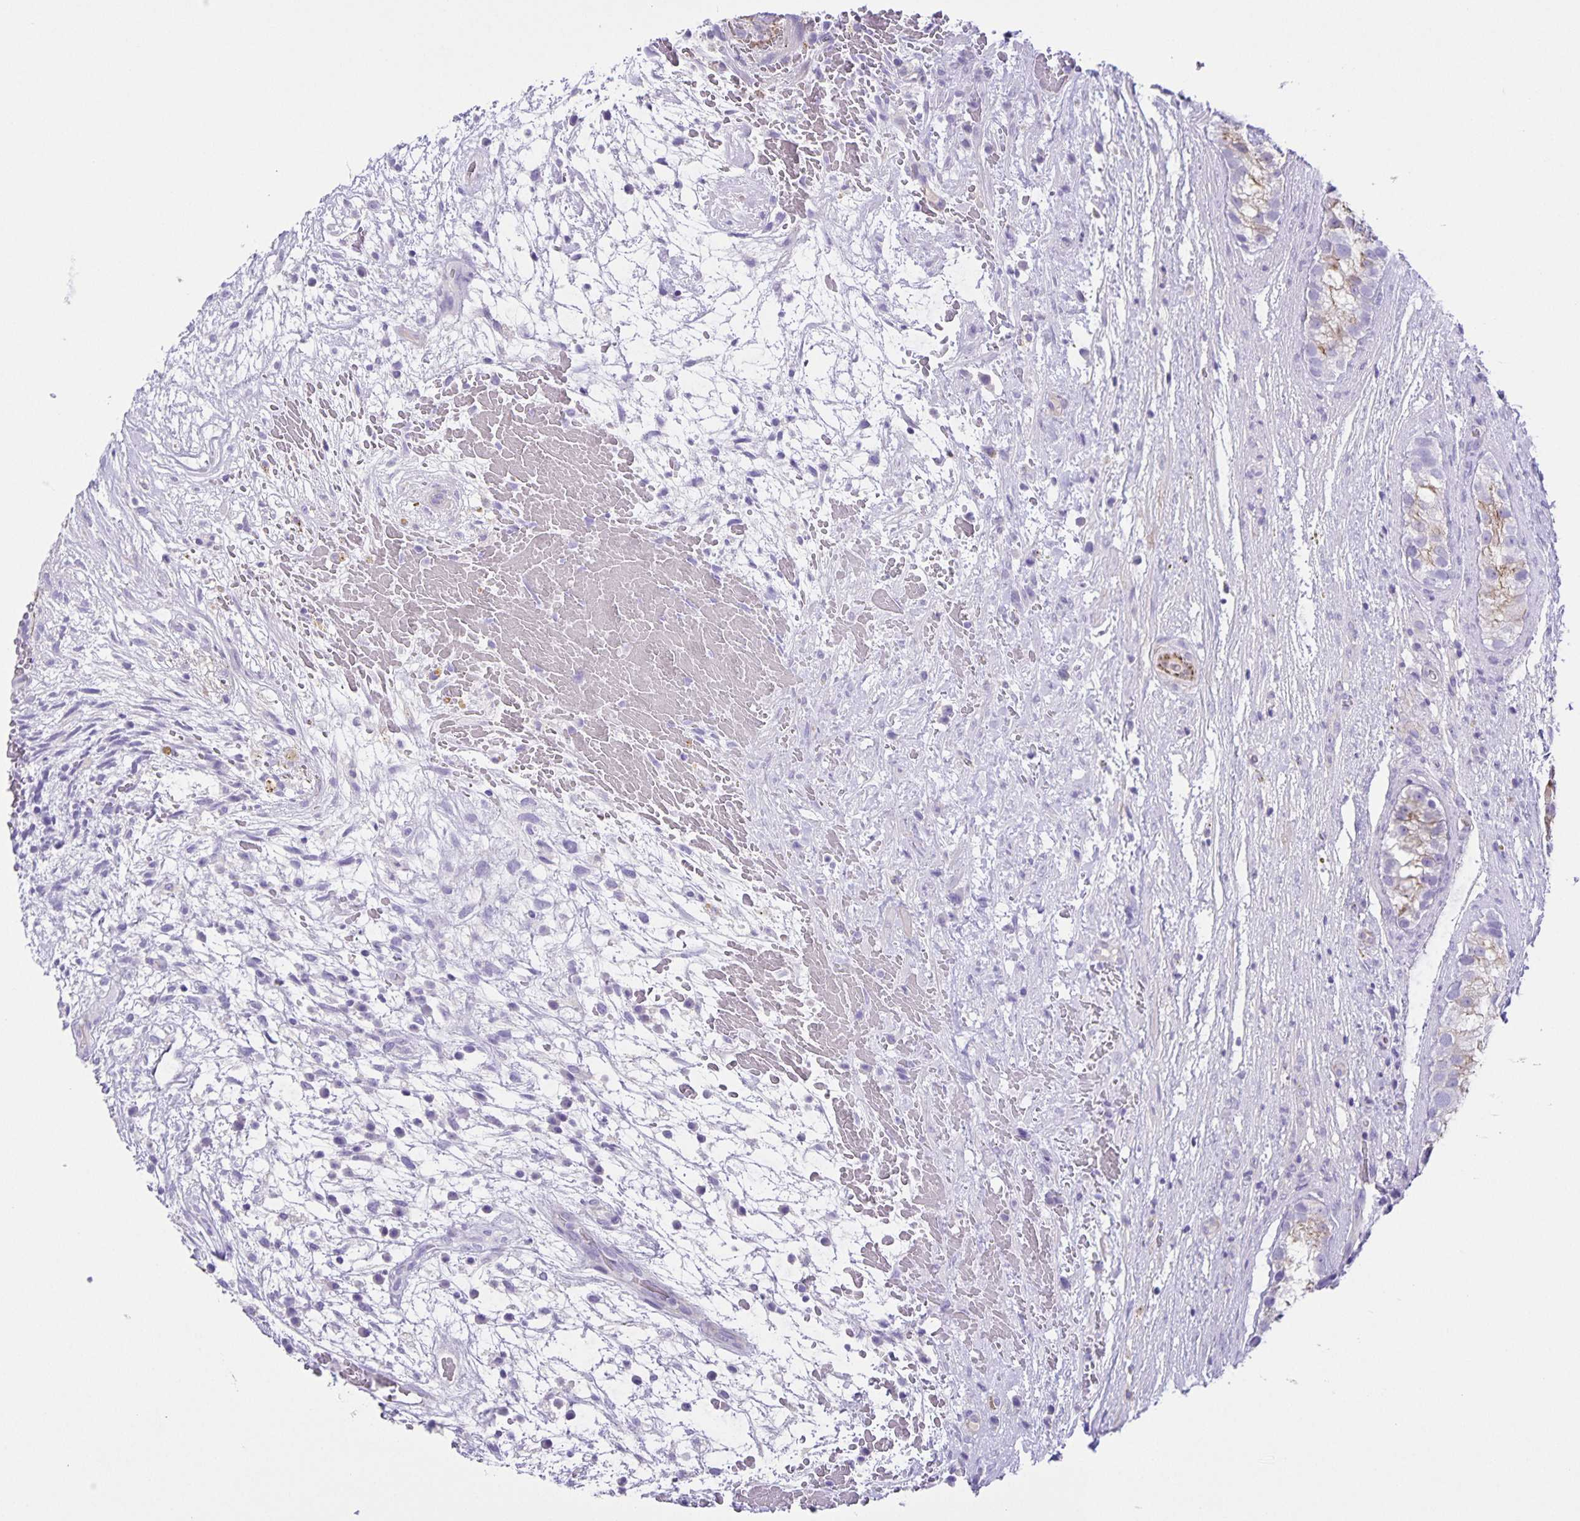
{"staining": {"intensity": "negative", "quantity": "none", "location": "none"}, "tissue": "testis cancer", "cell_type": "Tumor cells", "image_type": "cancer", "snomed": [{"axis": "morphology", "description": "Normal tissue, NOS"}, {"axis": "morphology", "description": "Carcinoma, Embryonal, NOS"}, {"axis": "topography", "description": "Testis"}], "caption": "The micrograph exhibits no staining of tumor cells in testis embryonal carcinoma.", "gene": "UBQLN3", "patient": {"sex": "male", "age": 32}}